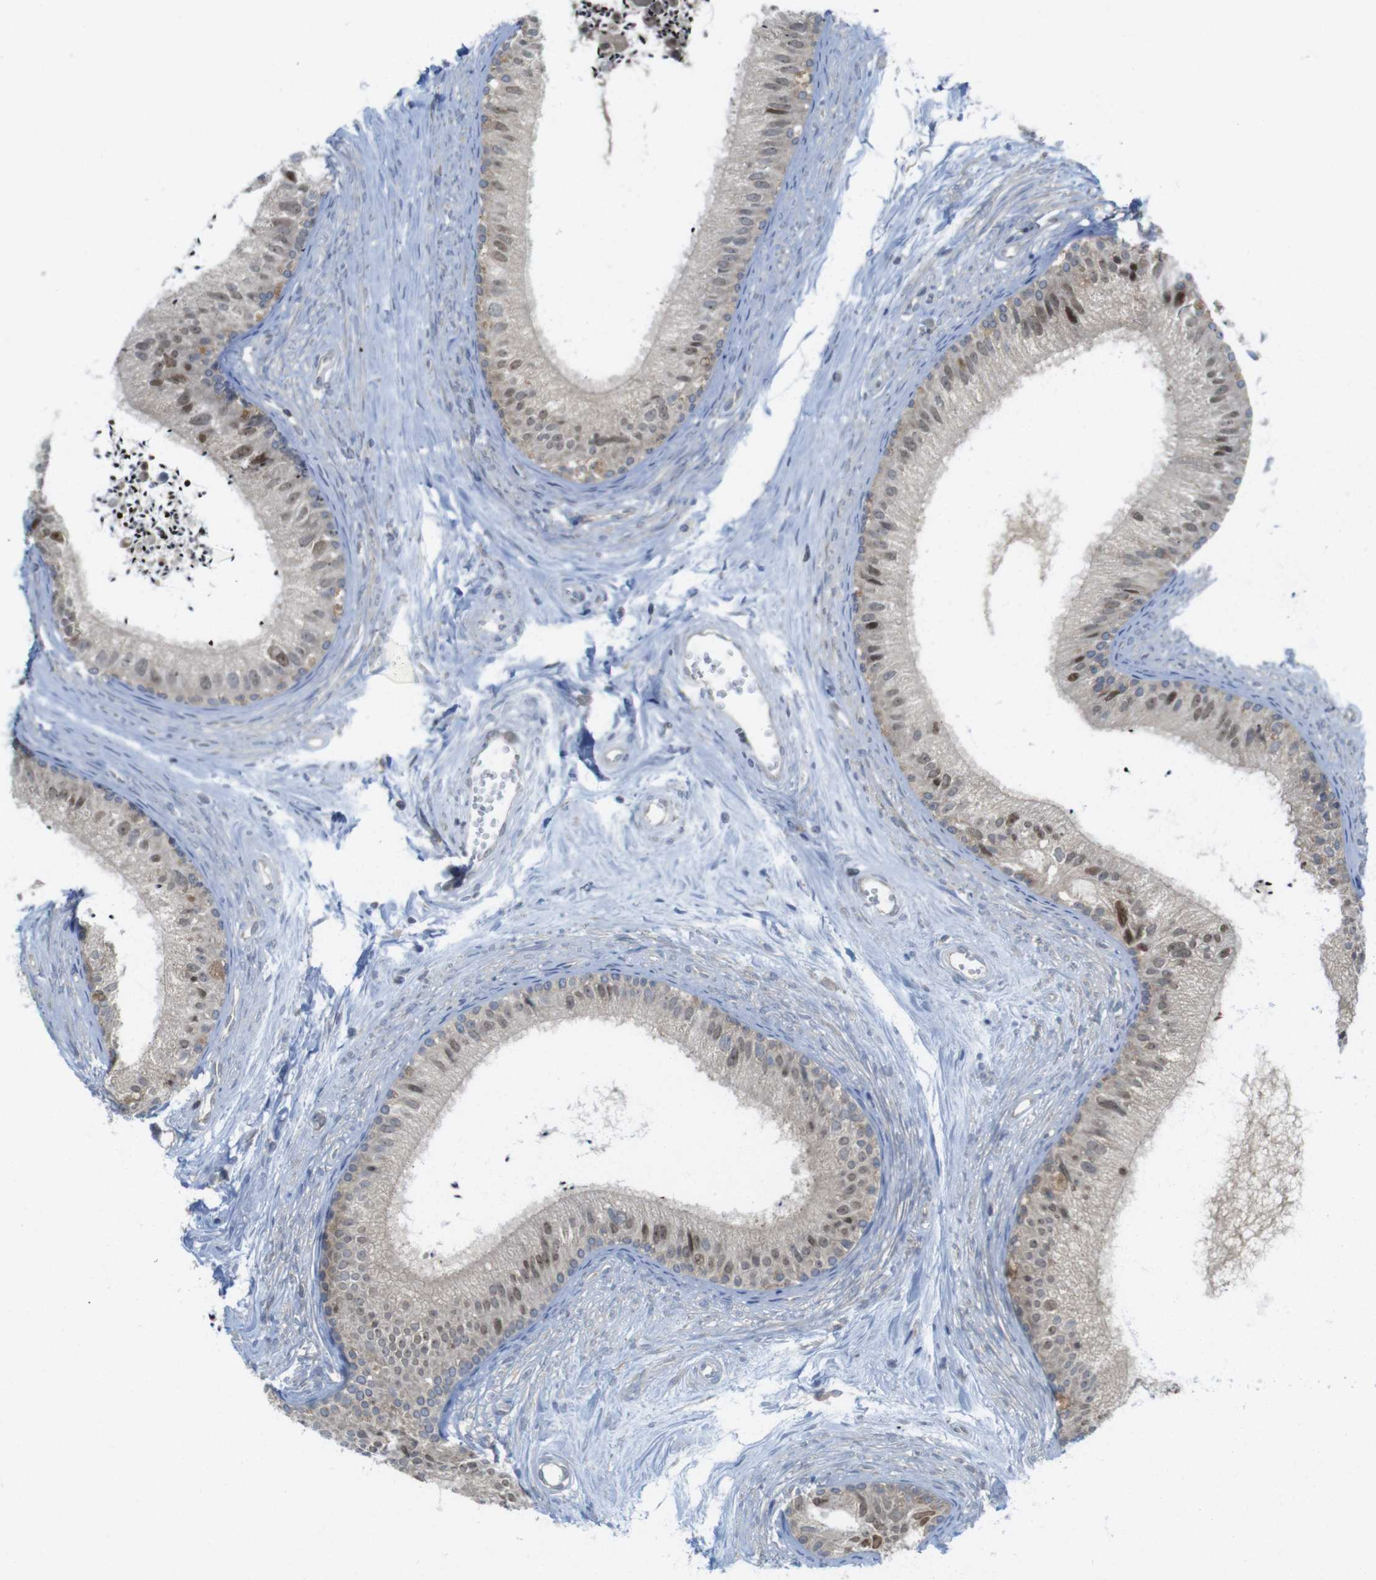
{"staining": {"intensity": "weak", "quantity": "25%-75%", "location": "cytoplasmic/membranous,nuclear"}, "tissue": "epididymis", "cell_type": "Glandular cells", "image_type": "normal", "snomed": [{"axis": "morphology", "description": "Normal tissue, NOS"}, {"axis": "topography", "description": "Epididymis"}], "caption": "Immunohistochemical staining of unremarkable epididymis exhibits 25%-75% levels of weak cytoplasmic/membranous,nuclear protein positivity in approximately 25%-75% of glandular cells.", "gene": "RCC1", "patient": {"sex": "male", "age": 56}}